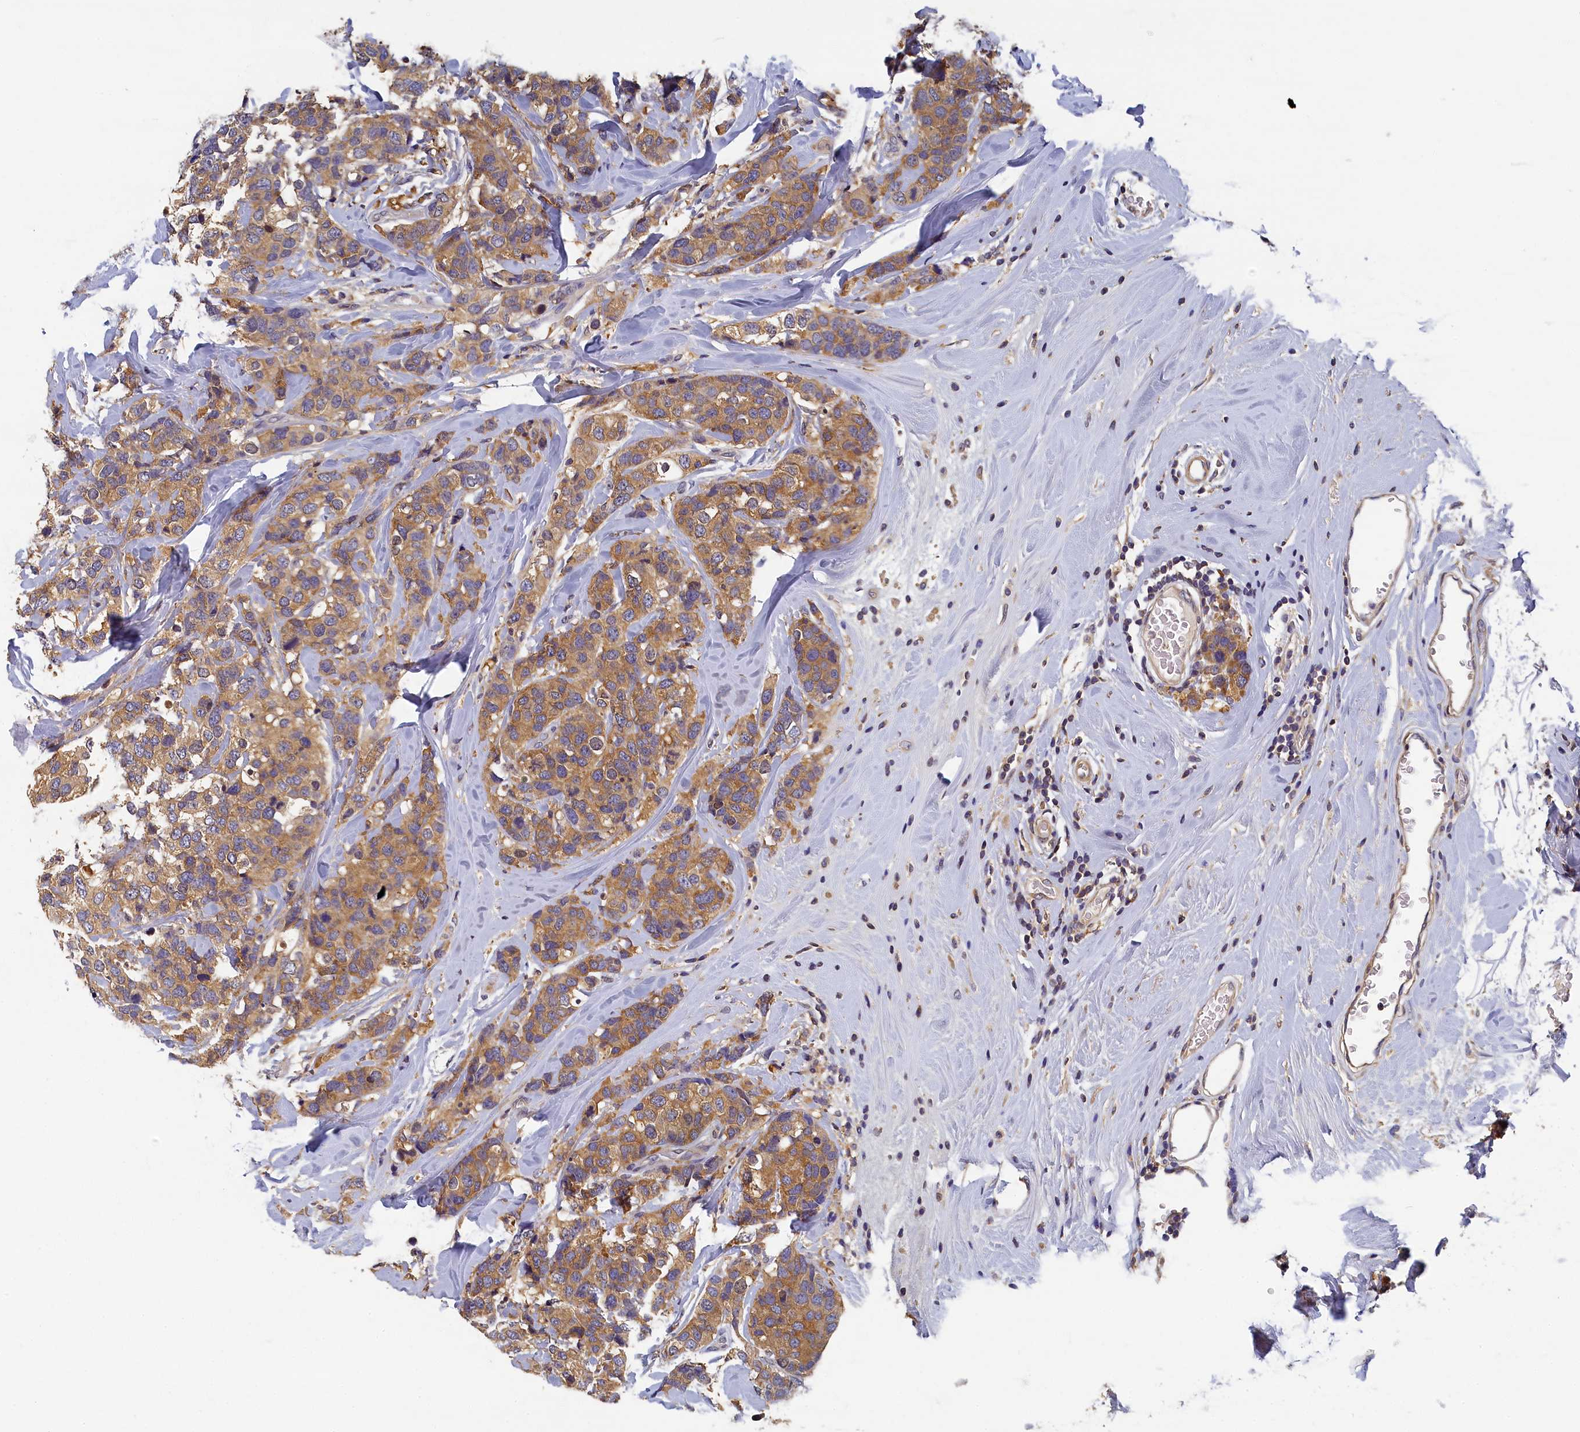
{"staining": {"intensity": "moderate", "quantity": ">75%", "location": "cytoplasmic/membranous"}, "tissue": "breast cancer", "cell_type": "Tumor cells", "image_type": "cancer", "snomed": [{"axis": "morphology", "description": "Lobular carcinoma"}, {"axis": "topography", "description": "Breast"}], "caption": "Immunohistochemical staining of breast cancer (lobular carcinoma) demonstrates medium levels of moderate cytoplasmic/membranous protein expression in about >75% of tumor cells.", "gene": "TBCB", "patient": {"sex": "female", "age": 59}}